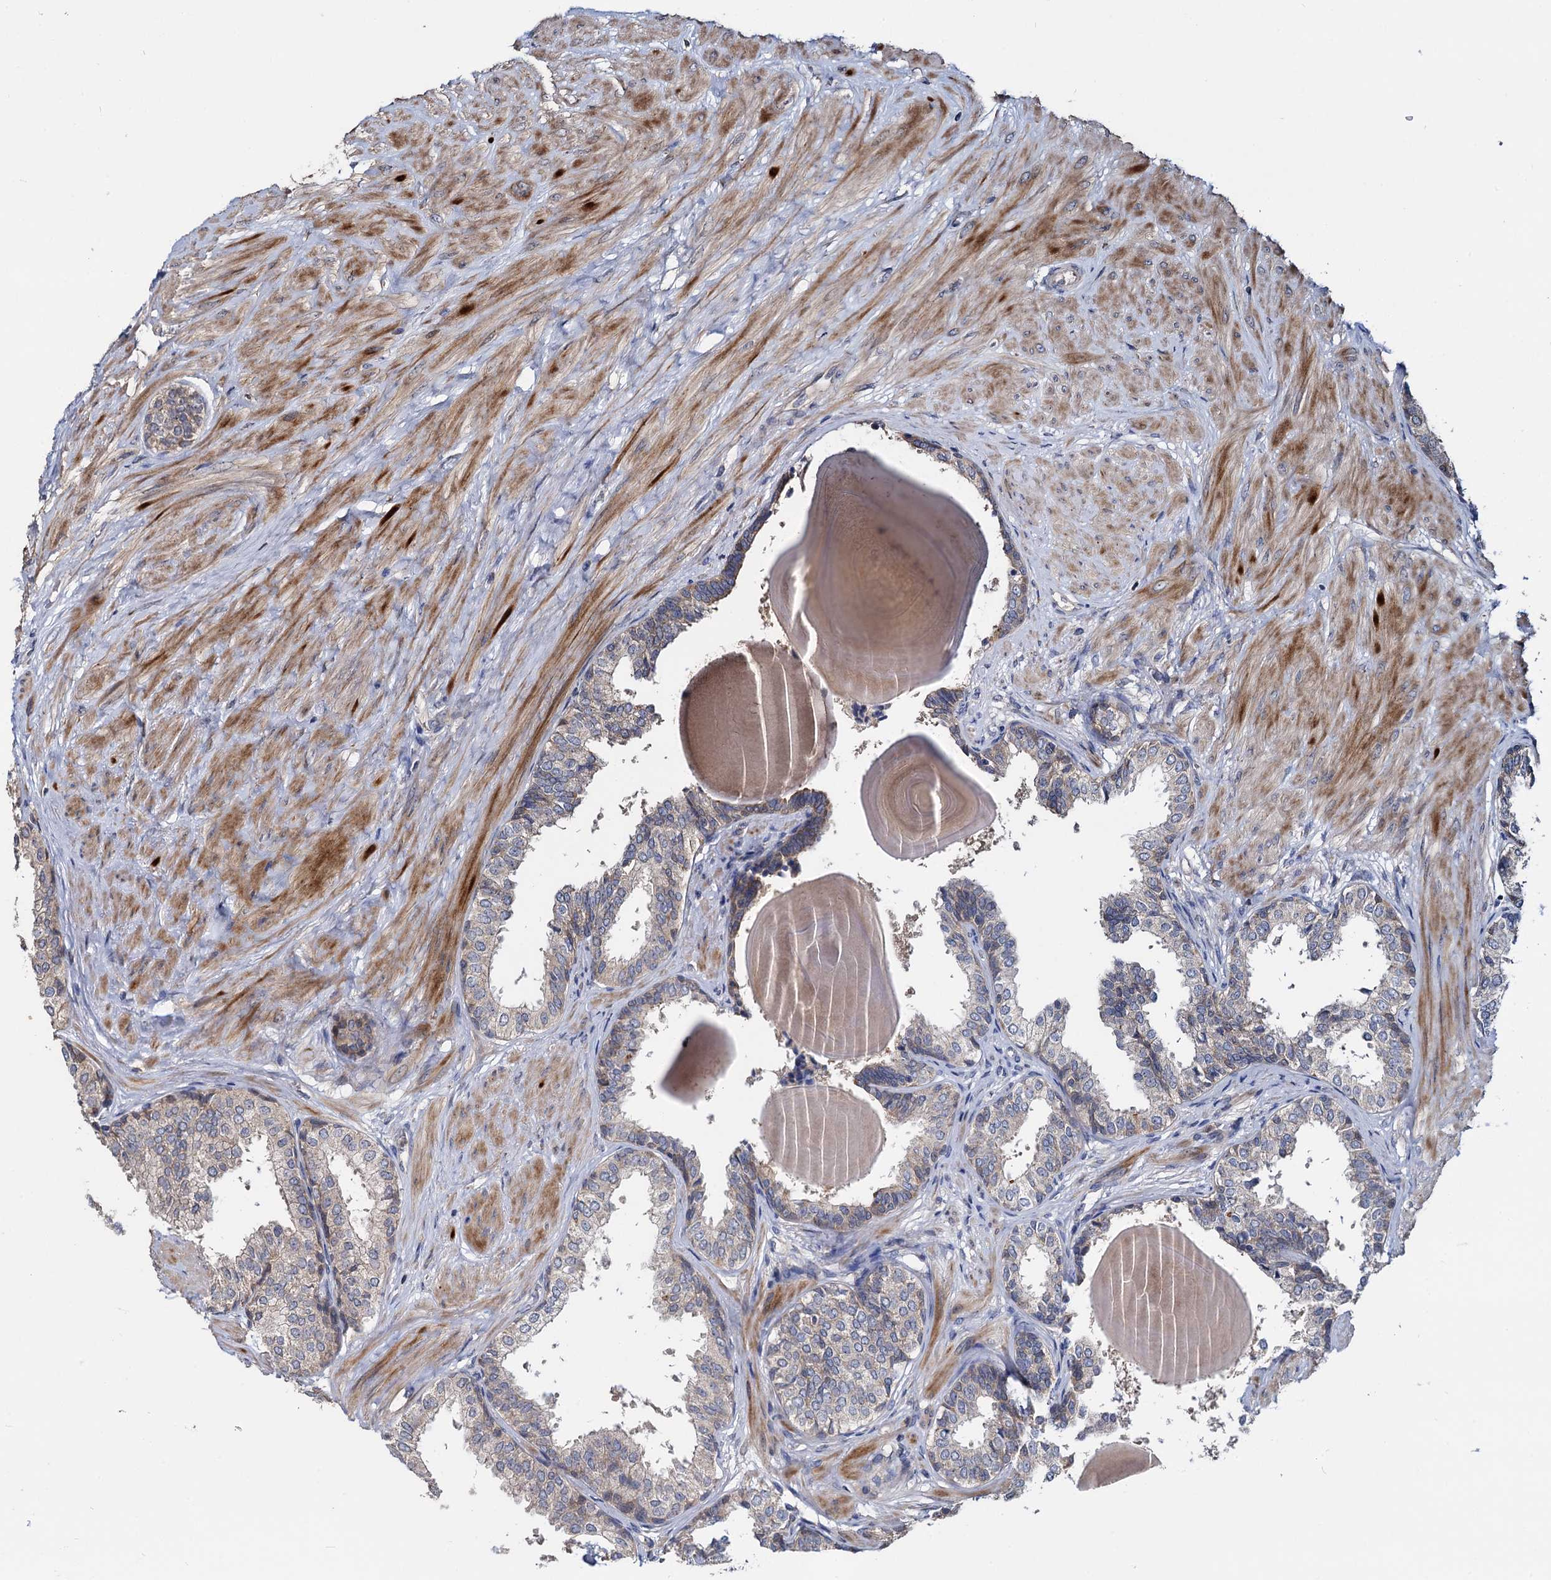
{"staining": {"intensity": "moderate", "quantity": "<25%", "location": "cytoplasmic/membranous"}, "tissue": "prostate", "cell_type": "Glandular cells", "image_type": "normal", "snomed": [{"axis": "morphology", "description": "Normal tissue, NOS"}, {"axis": "topography", "description": "Prostate"}], "caption": "Normal prostate was stained to show a protein in brown. There is low levels of moderate cytoplasmic/membranous staining in about <25% of glandular cells.", "gene": "CEP192", "patient": {"sex": "male", "age": 48}}